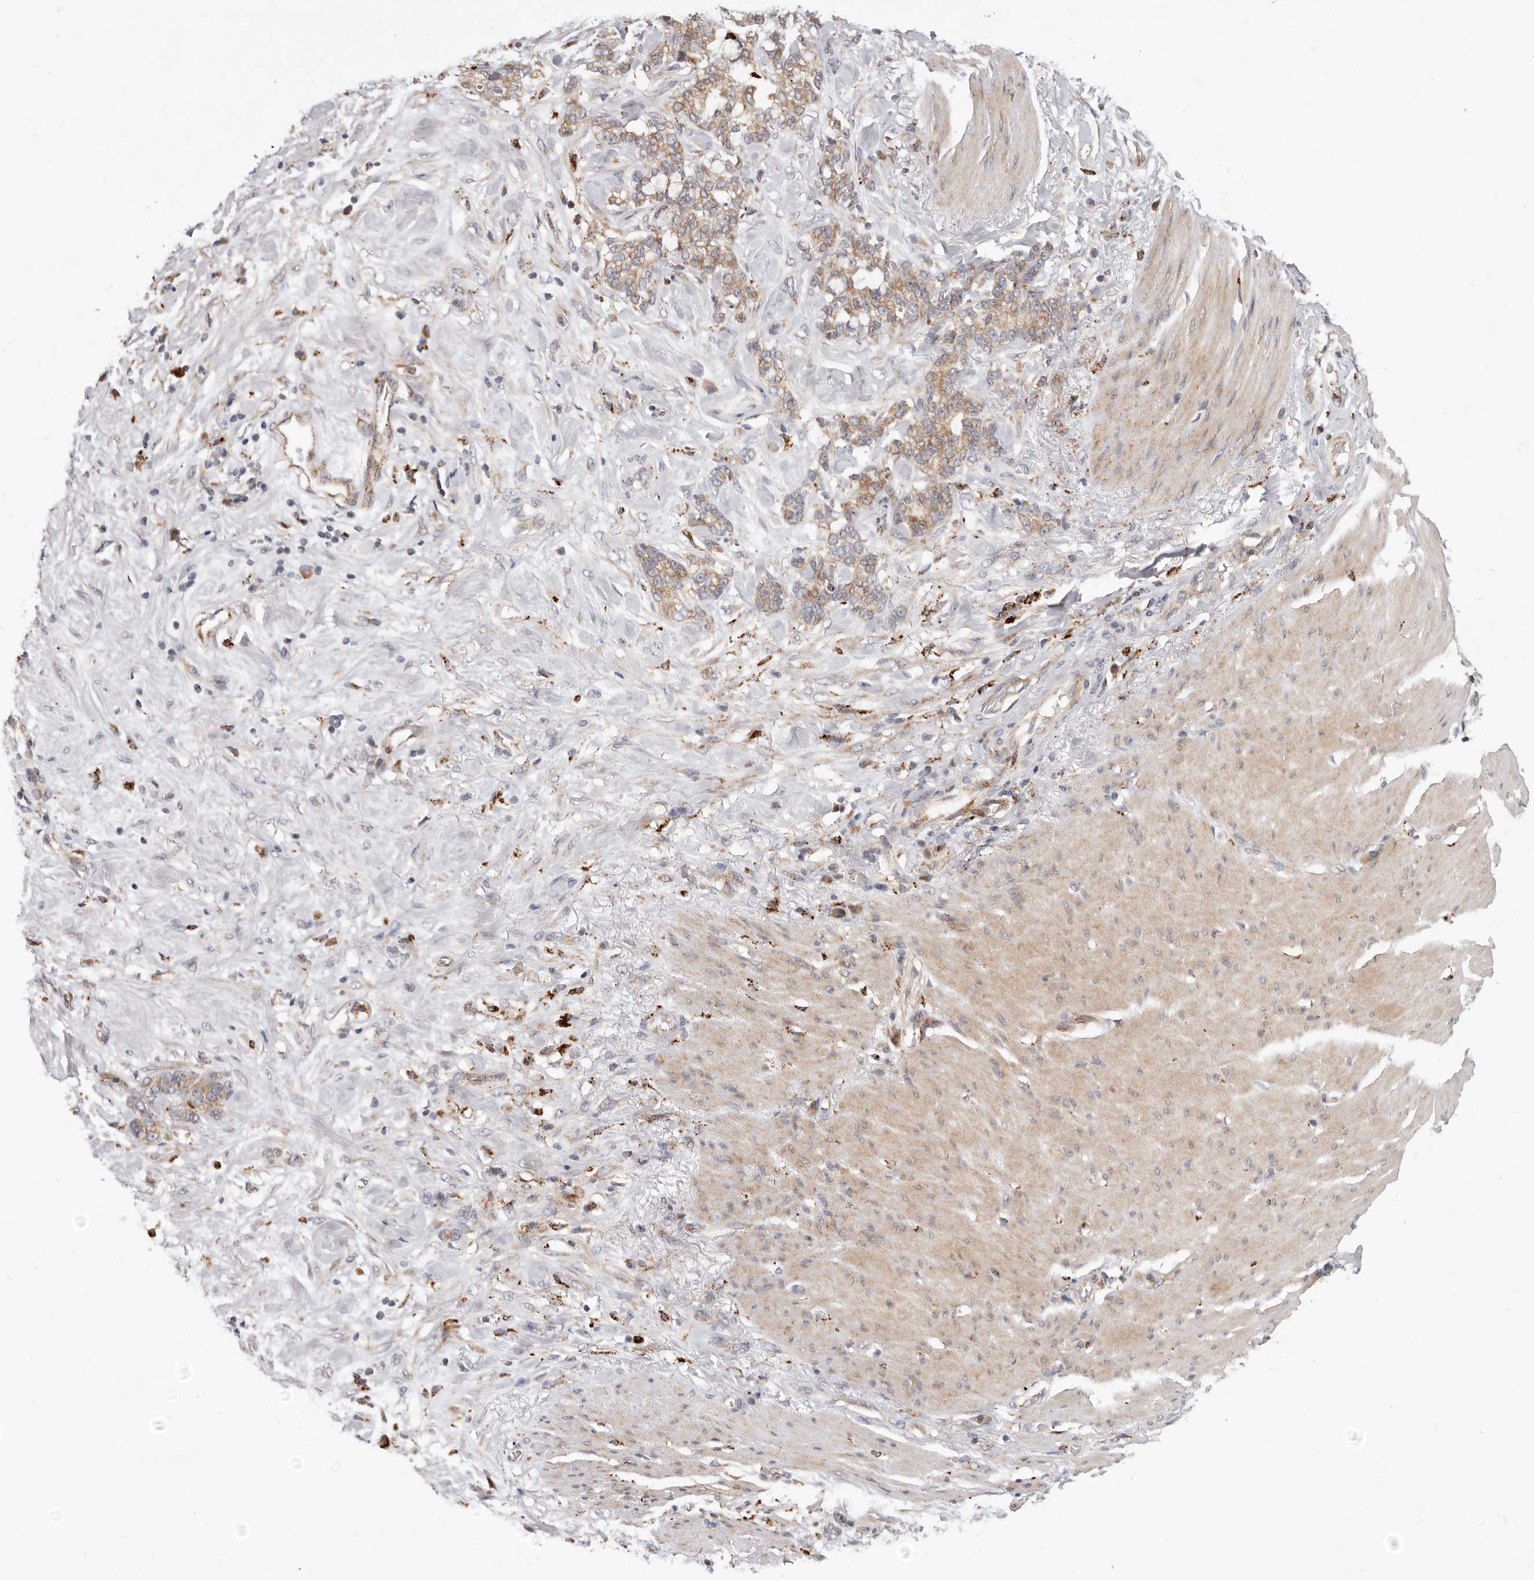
{"staining": {"intensity": "weak", "quantity": ">75%", "location": "cytoplasmic/membranous"}, "tissue": "stomach cancer", "cell_type": "Tumor cells", "image_type": "cancer", "snomed": [{"axis": "morphology", "description": "Adenocarcinoma, NOS"}, {"axis": "topography", "description": "Stomach, lower"}], "caption": "Stomach cancer stained for a protein (brown) demonstrates weak cytoplasmic/membranous positive staining in approximately >75% of tumor cells.", "gene": "TOR3A", "patient": {"sex": "male", "age": 88}}